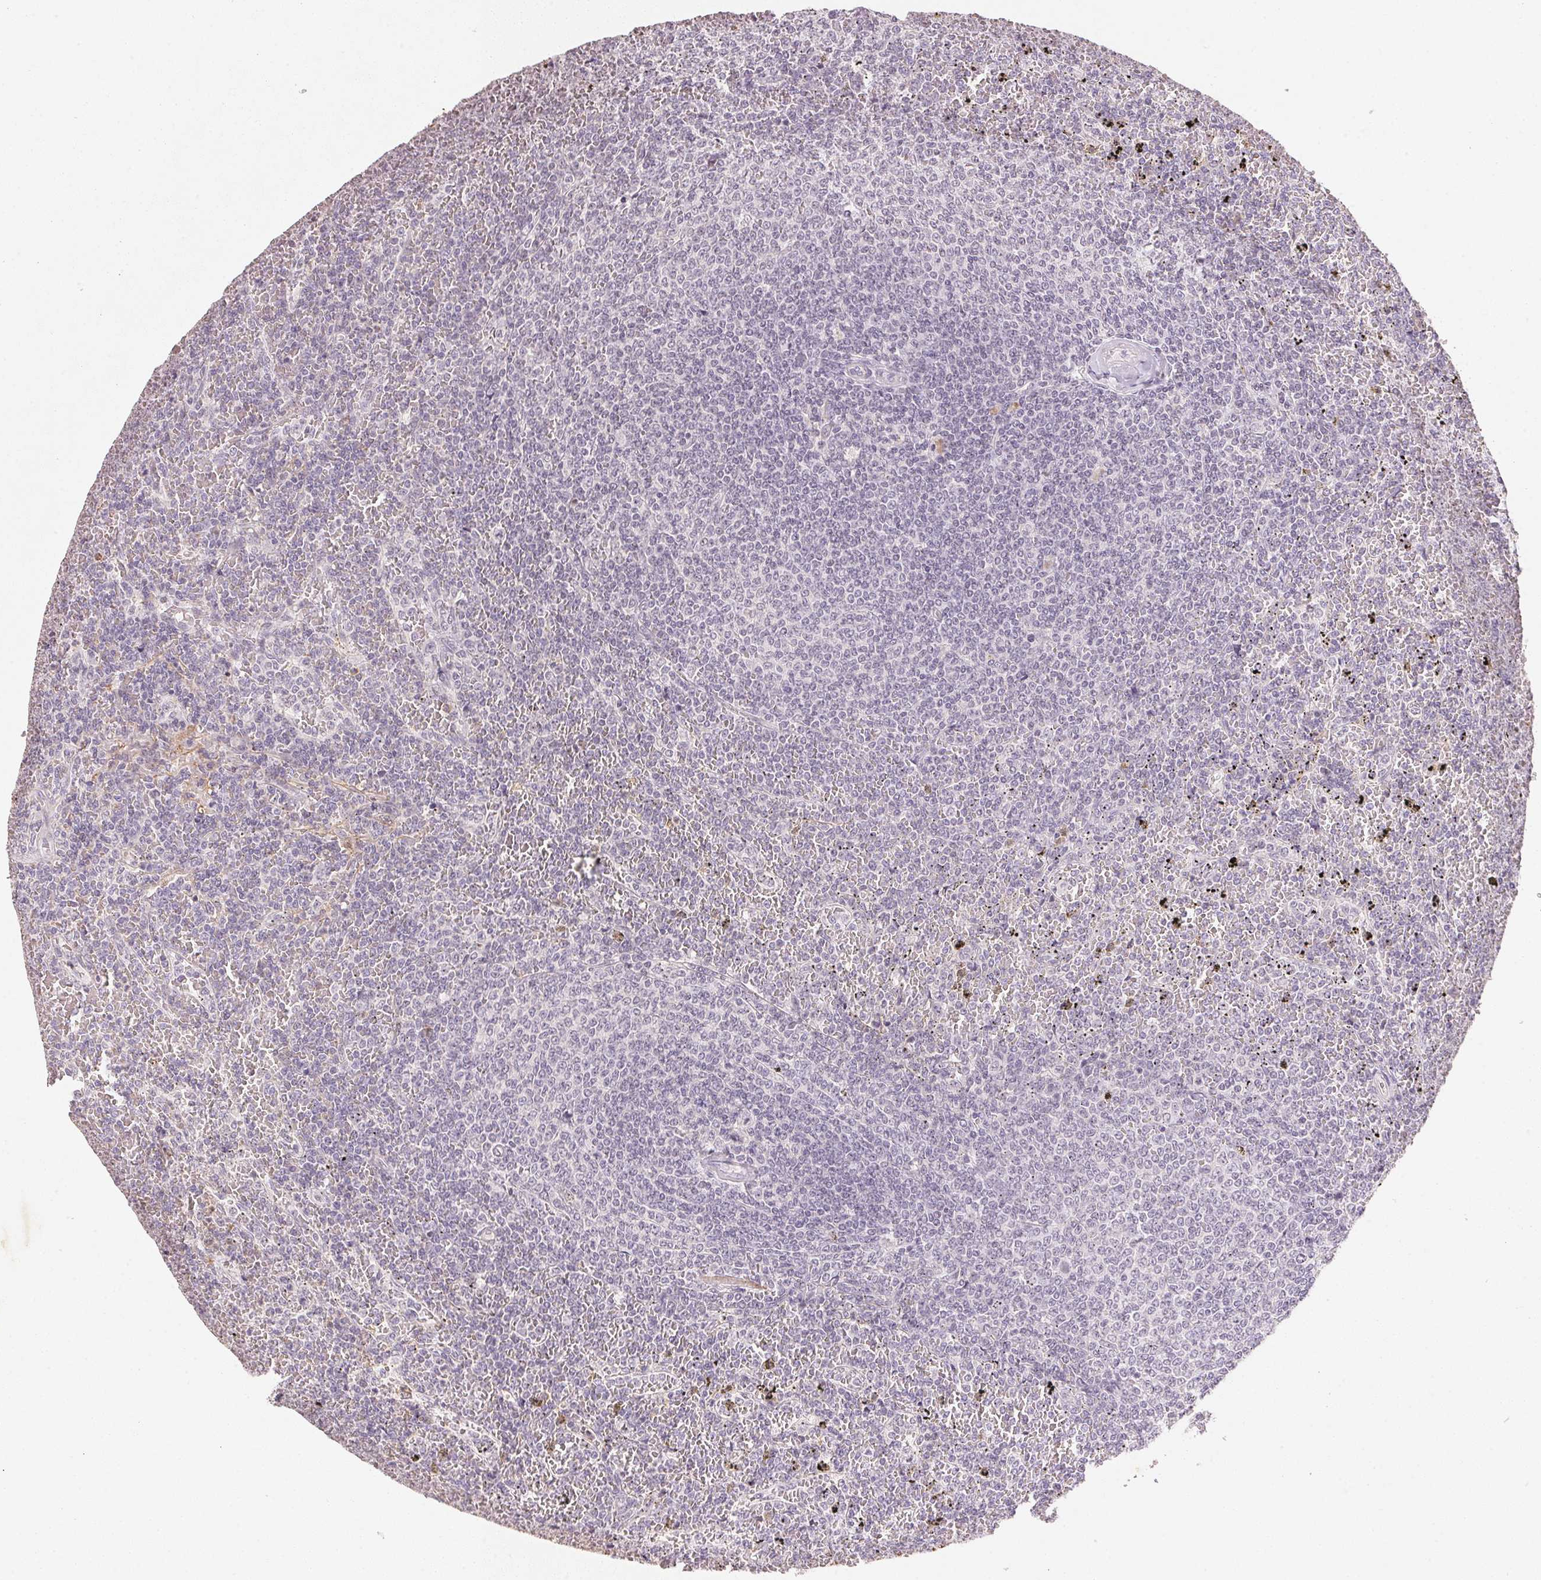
{"staining": {"intensity": "negative", "quantity": "none", "location": "none"}, "tissue": "lymphoma", "cell_type": "Tumor cells", "image_type": "cancer", "snomed": [{"axis": "morphology", "description": "Malignant lymphoma, non-Hodgkin's type, Low grade"}, {"axis": "topography", "description": "Spleen"}], "caption": "Tumor cells are negative for brown protein staining in lymphoma.", "gene": "SMTN", "patient": {"sex": "female", "age": 77}}